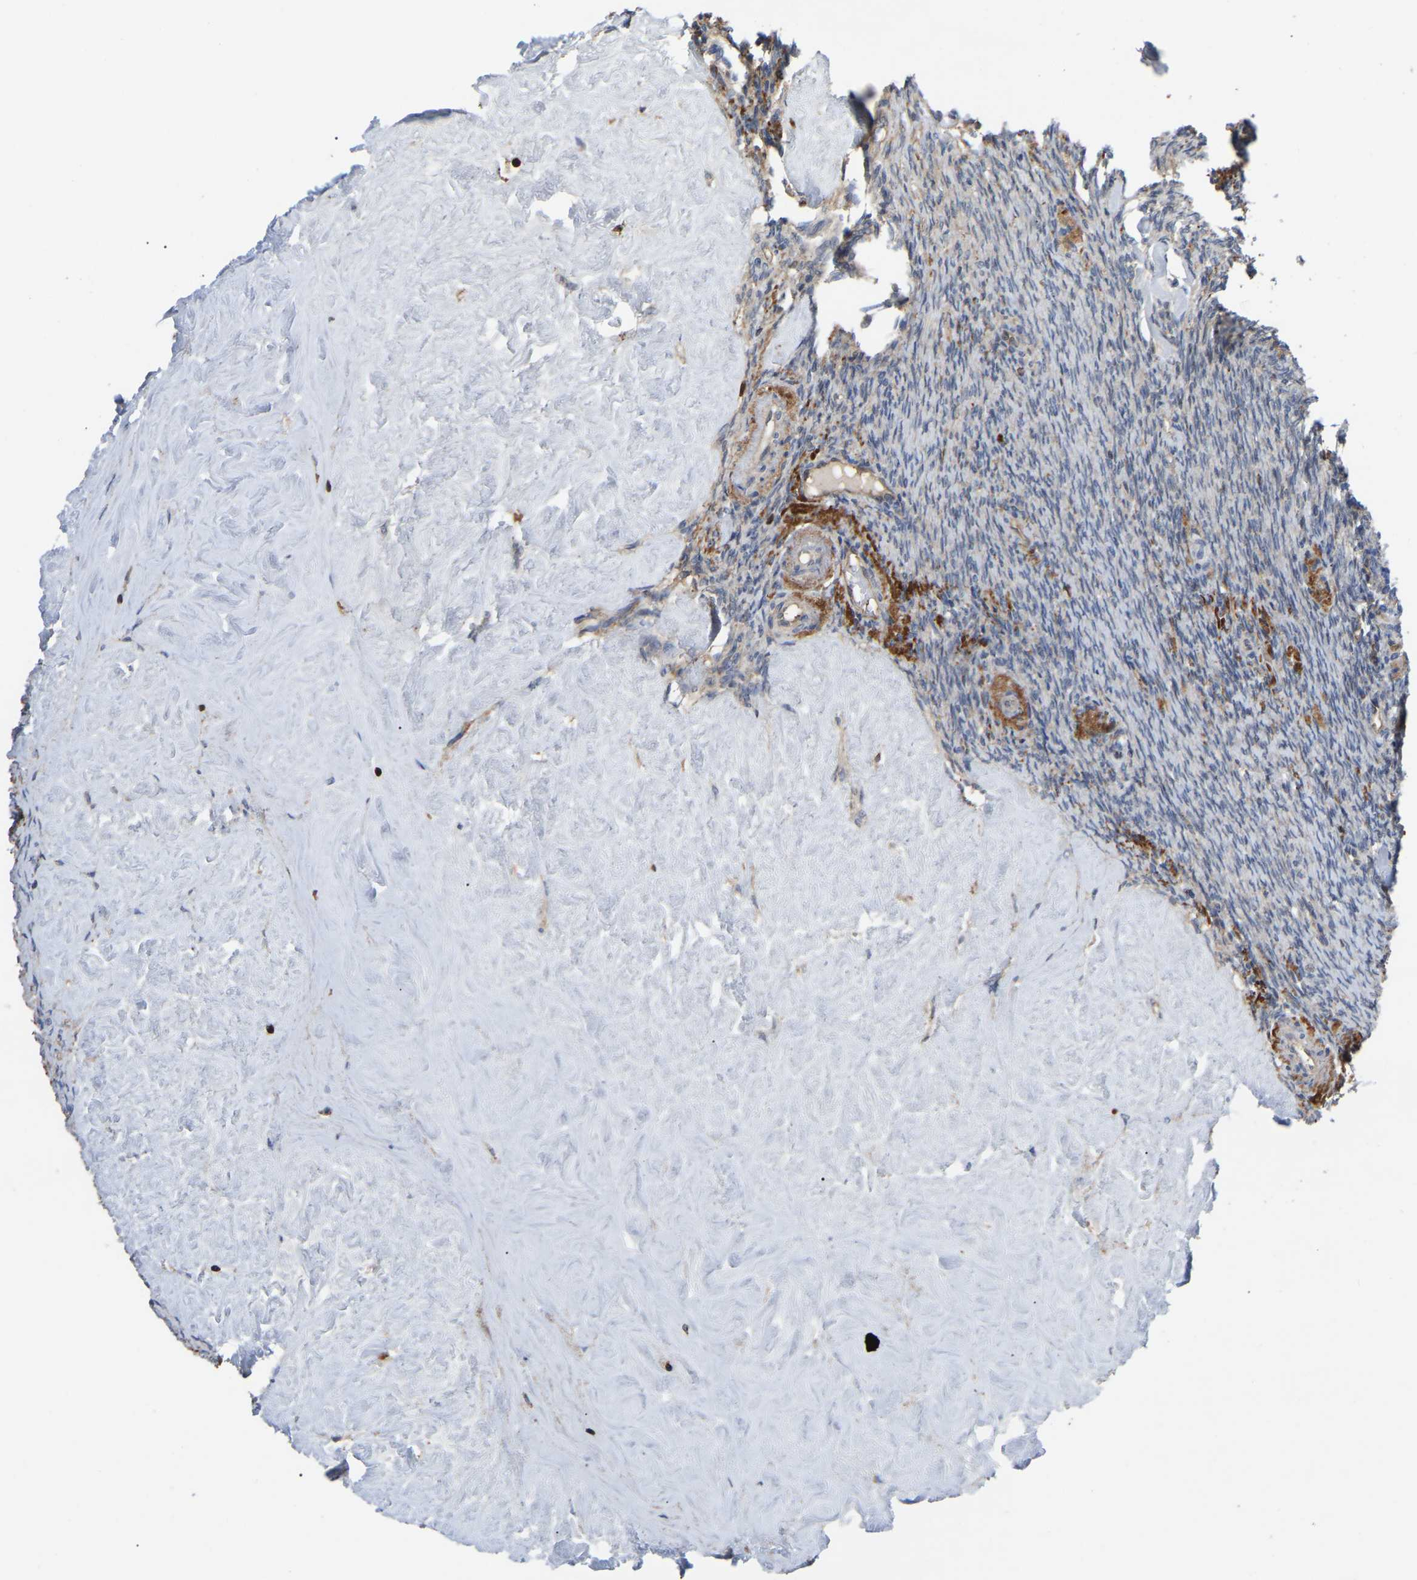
{"staining": {"intensity": "weak", "quantity": ">75%", "location": "cytoplasmic/membranous"}, "tissue": "ovary", "cell_type": "Follicle cells", "image_type": "normal", "snomed": [{"axis": "morphology", "description": "Normal tissue, NOS"}, {"axis": "topography", "description": "Ovary"}], "caption": "Follicle cells exhibit low levels of weak cytoplasmic/membranous staining in about >75% of cells in normal ovary.", "gene": "CIT", "patient": {"sex": "female", "age": 41}}